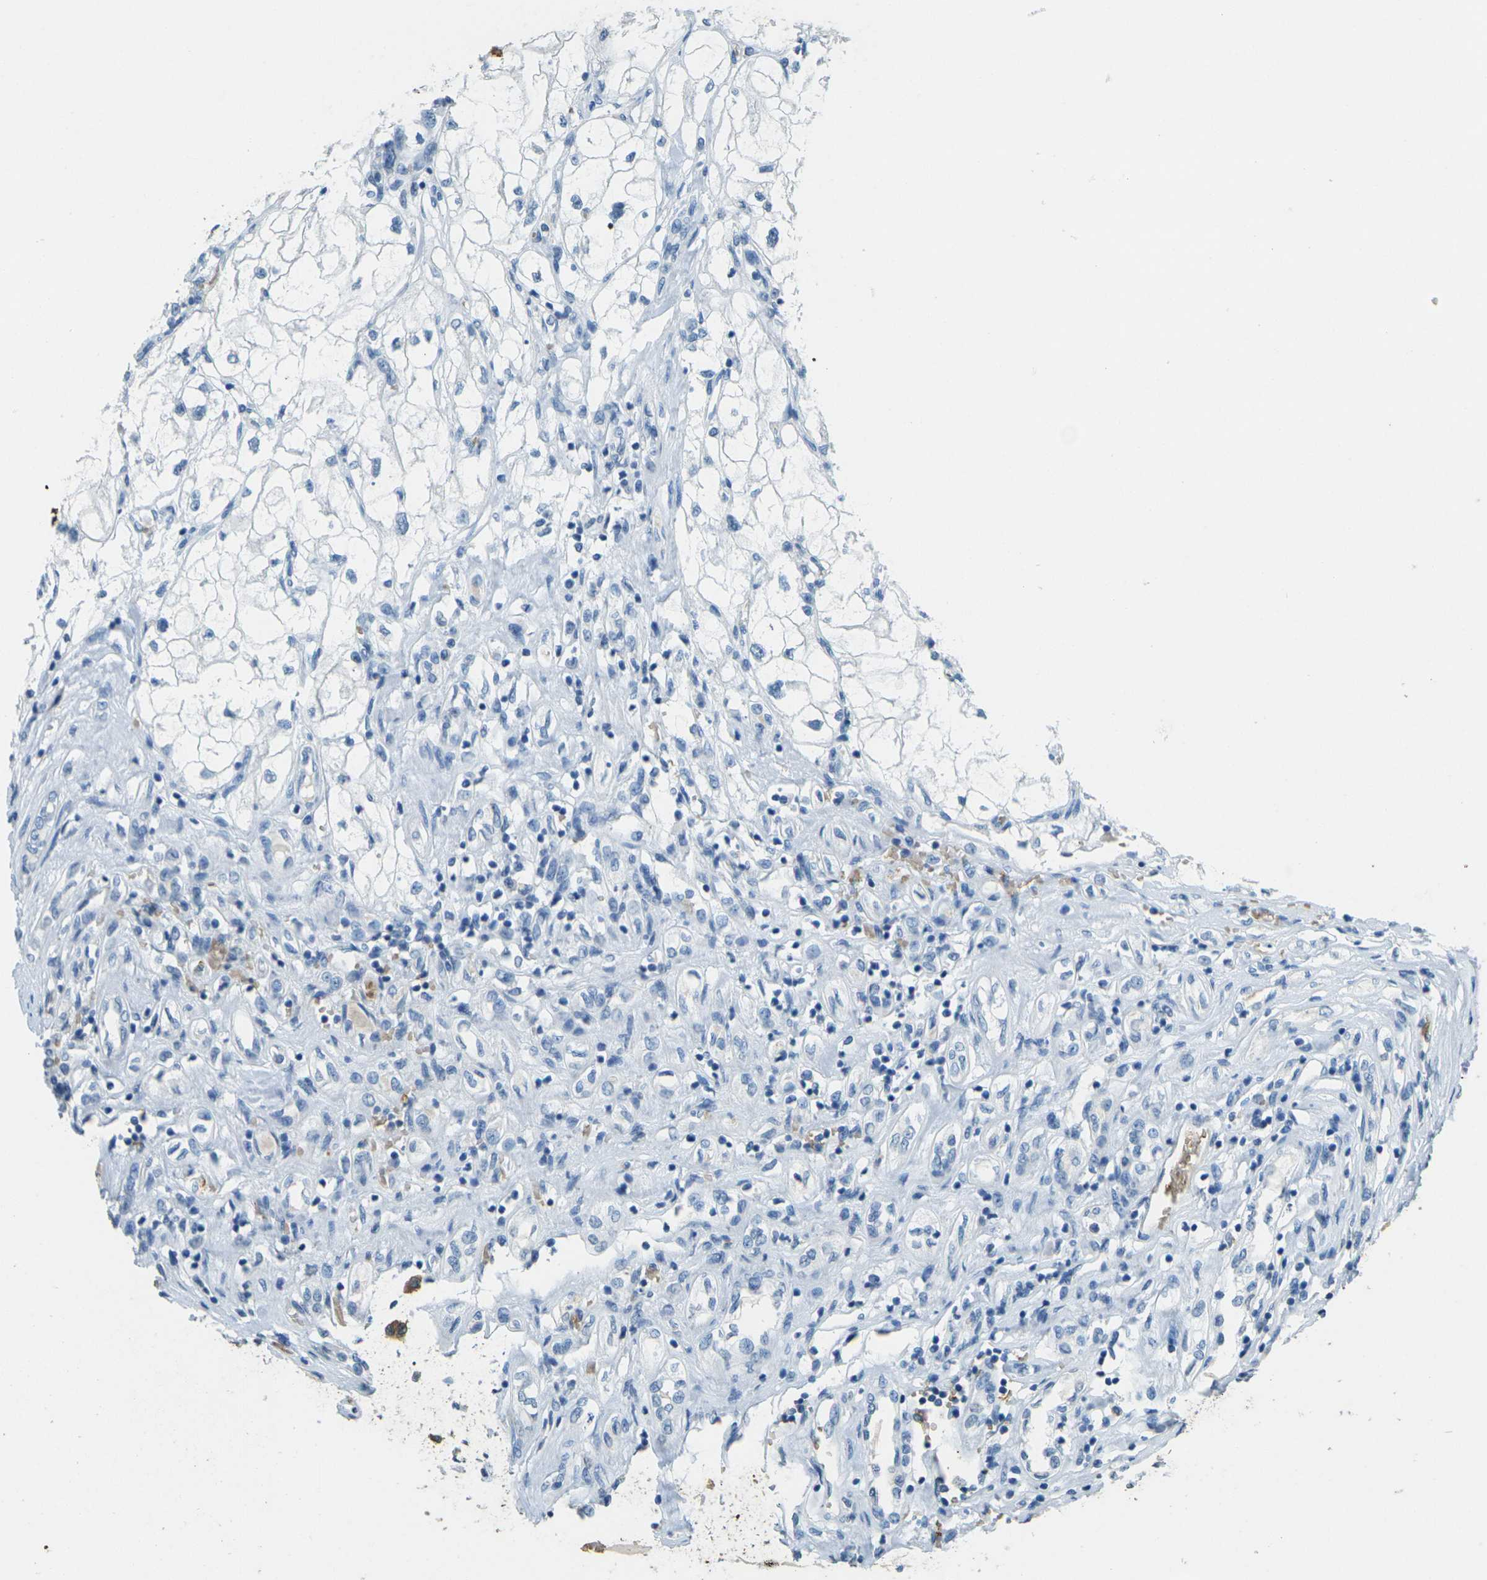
{"staining": {"intensity": "weak", "quantity": "<25%", "location": "cytoplasmic/membranous"}, "tissue": "renal cancer", "cell_type": "Tumor cells", "image_type": "cancer", "snomed": [{"axis": "morphology", "description": "Adenocarcinoma, NOS"}, {"axis": "topography", "description": "Kidney"}], "caption": "This is a photomicrograph of immunohistochemistry (IHC) staining of renal cancer, which shows no positivity in tumor cells.", "gene": "HBB", "patient": {"sex": "female", "age": 70}}